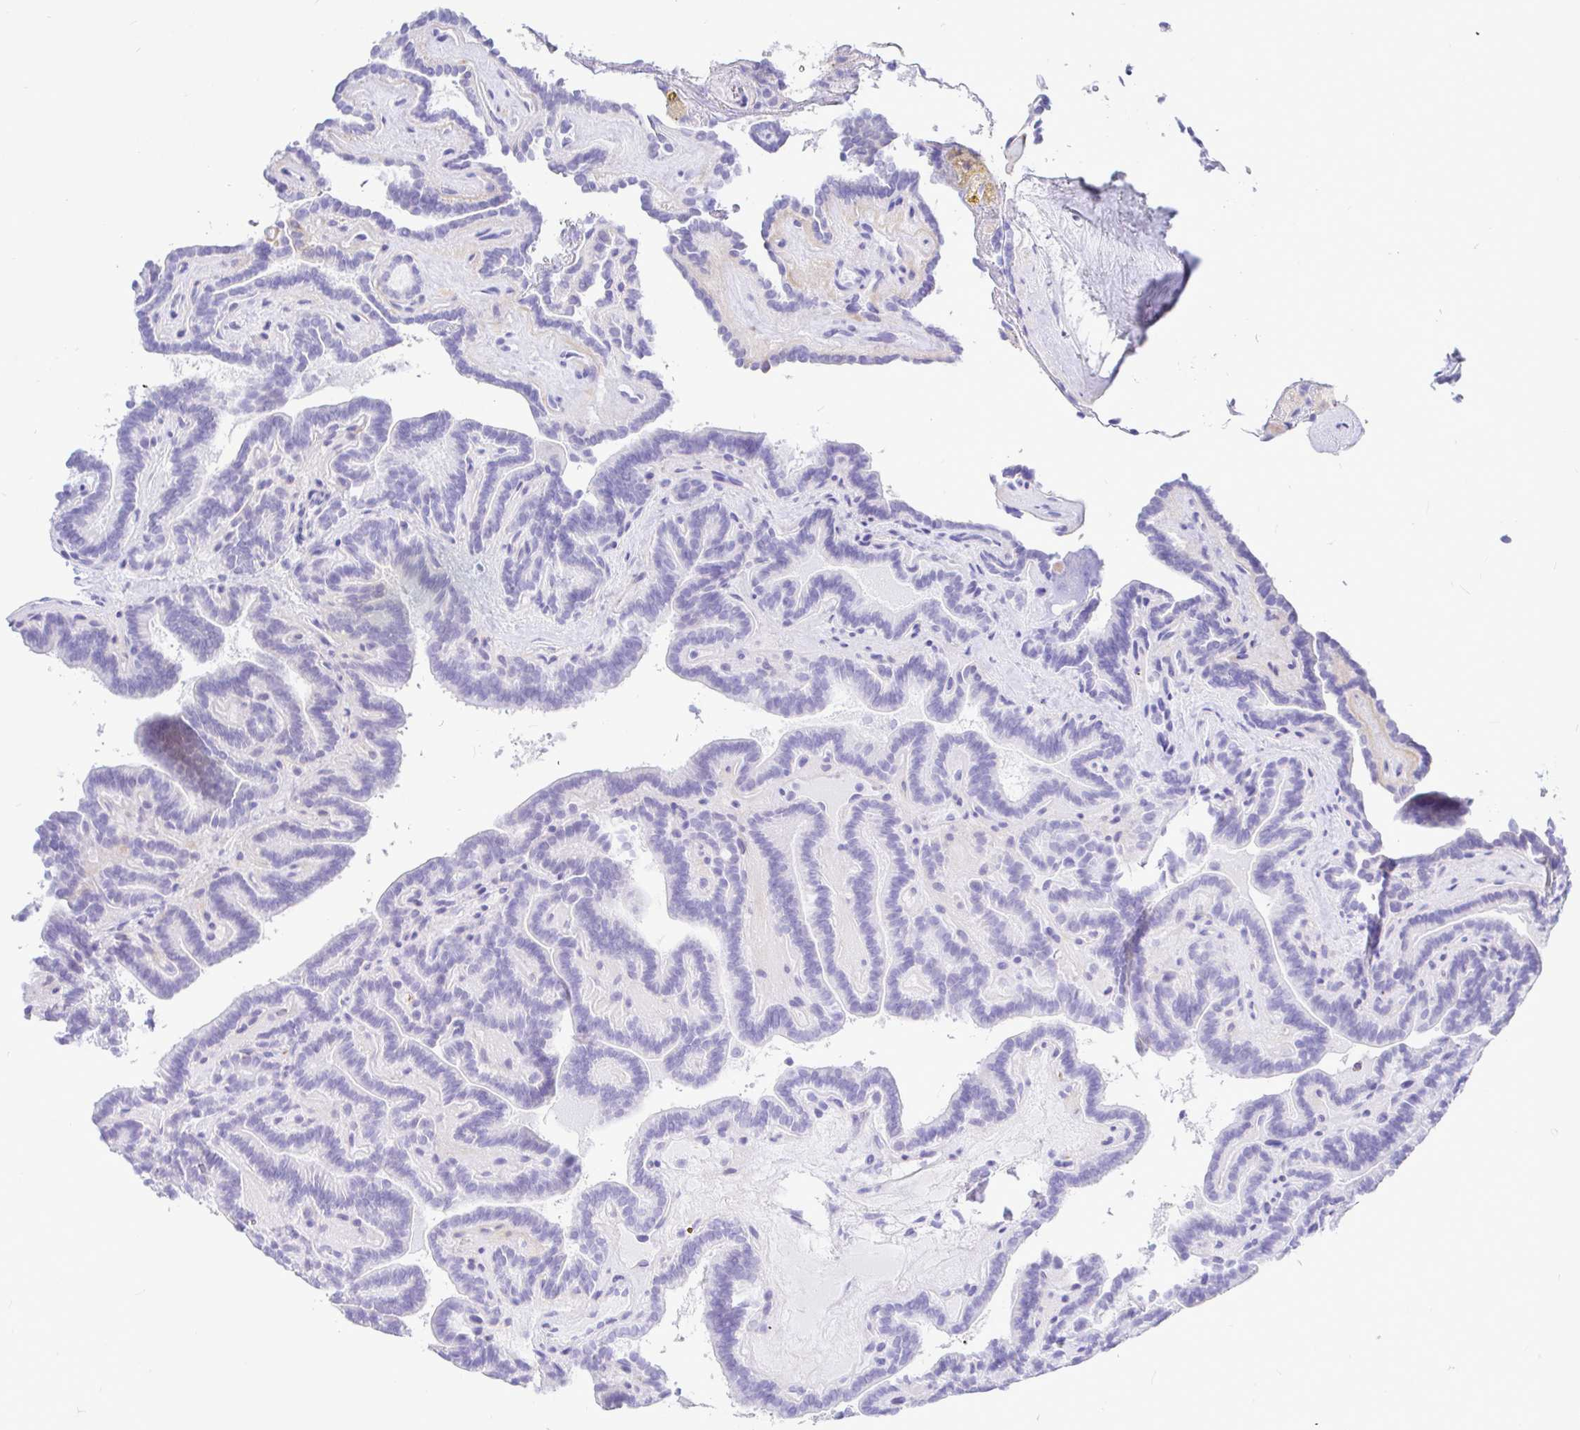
{"staining": {"intensity": "negative", "quantity": "none", "location": "none"}, "tissue": "thyroid cancer", "cell_type": "Tumor cells", "image_type": "cancer", "snomed": [{"axis": "morphology", "description": "Papillary adenocarcinoma, NOS"}, {"axis": "topography", "description": "Thyroid gland"}], "caption": "Papillary adenocarcinoma (thyroid) stained for a protein using immunohistochemistry (IHC) exhibits no expression tumor cells.", "gene": "CCDC62", "patient": {"sex": "female", "age": 21}}